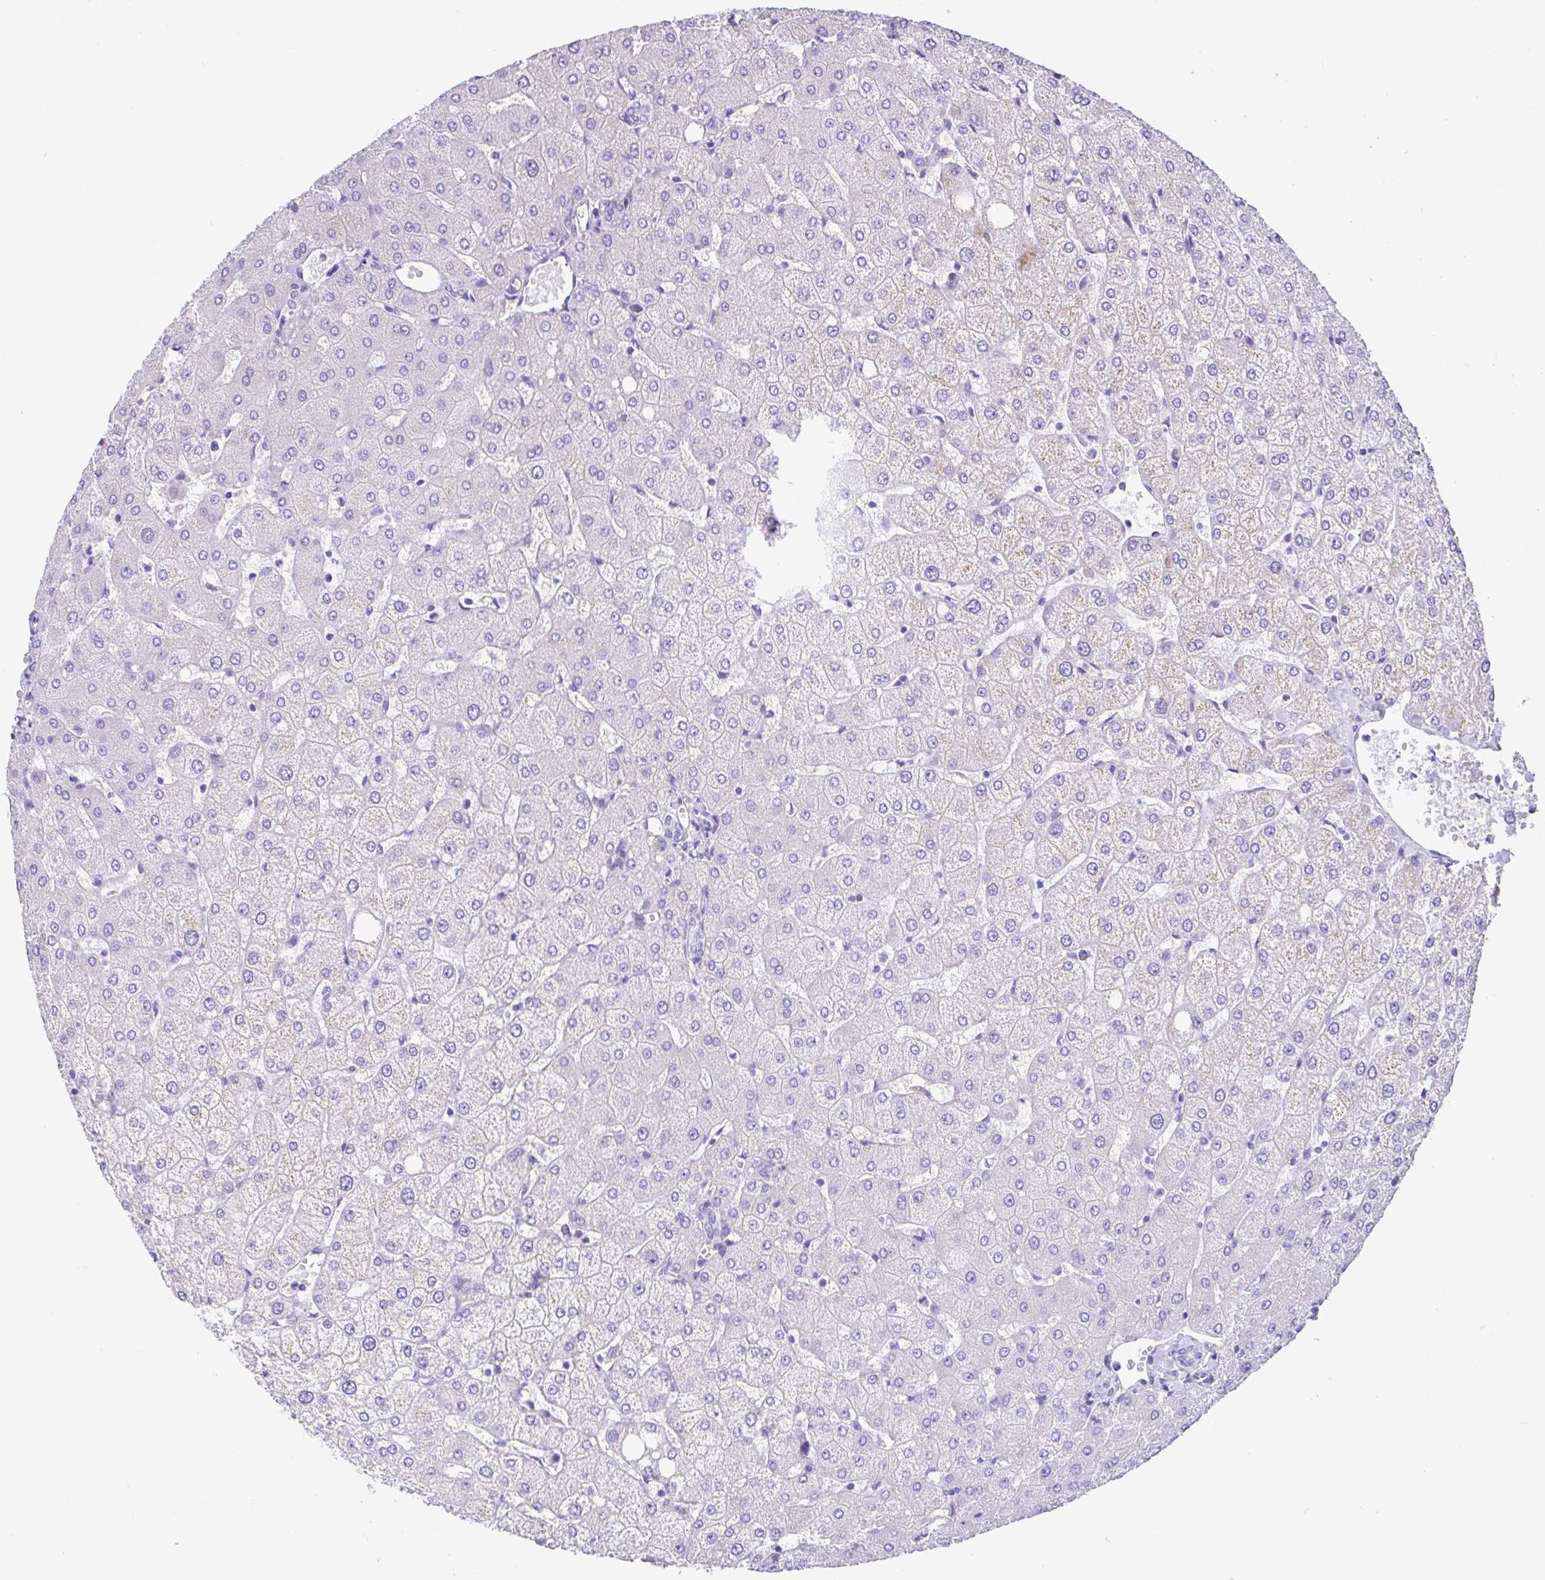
{"staining": {"intensity": "negative", "quantity": "none", "location": "none"}, "tissue": "liver", "cell_type": "Cholangiocytes", "image_type": "normal", "snomed": [{"axis": "morphology", "description": "Normal tissue, NOS"}, {"axis": "topography", "description": "Liver"}], "caption": "High magnification brightfield microscopy of benign liver stained with DAB (brown) and counterstained with hematoxylin (blue): cholangiocytes show no significant expression. Nuclei are stained in blue.", "gene": "ZNF319", "patient": {"sex": "female", "age": 54}}